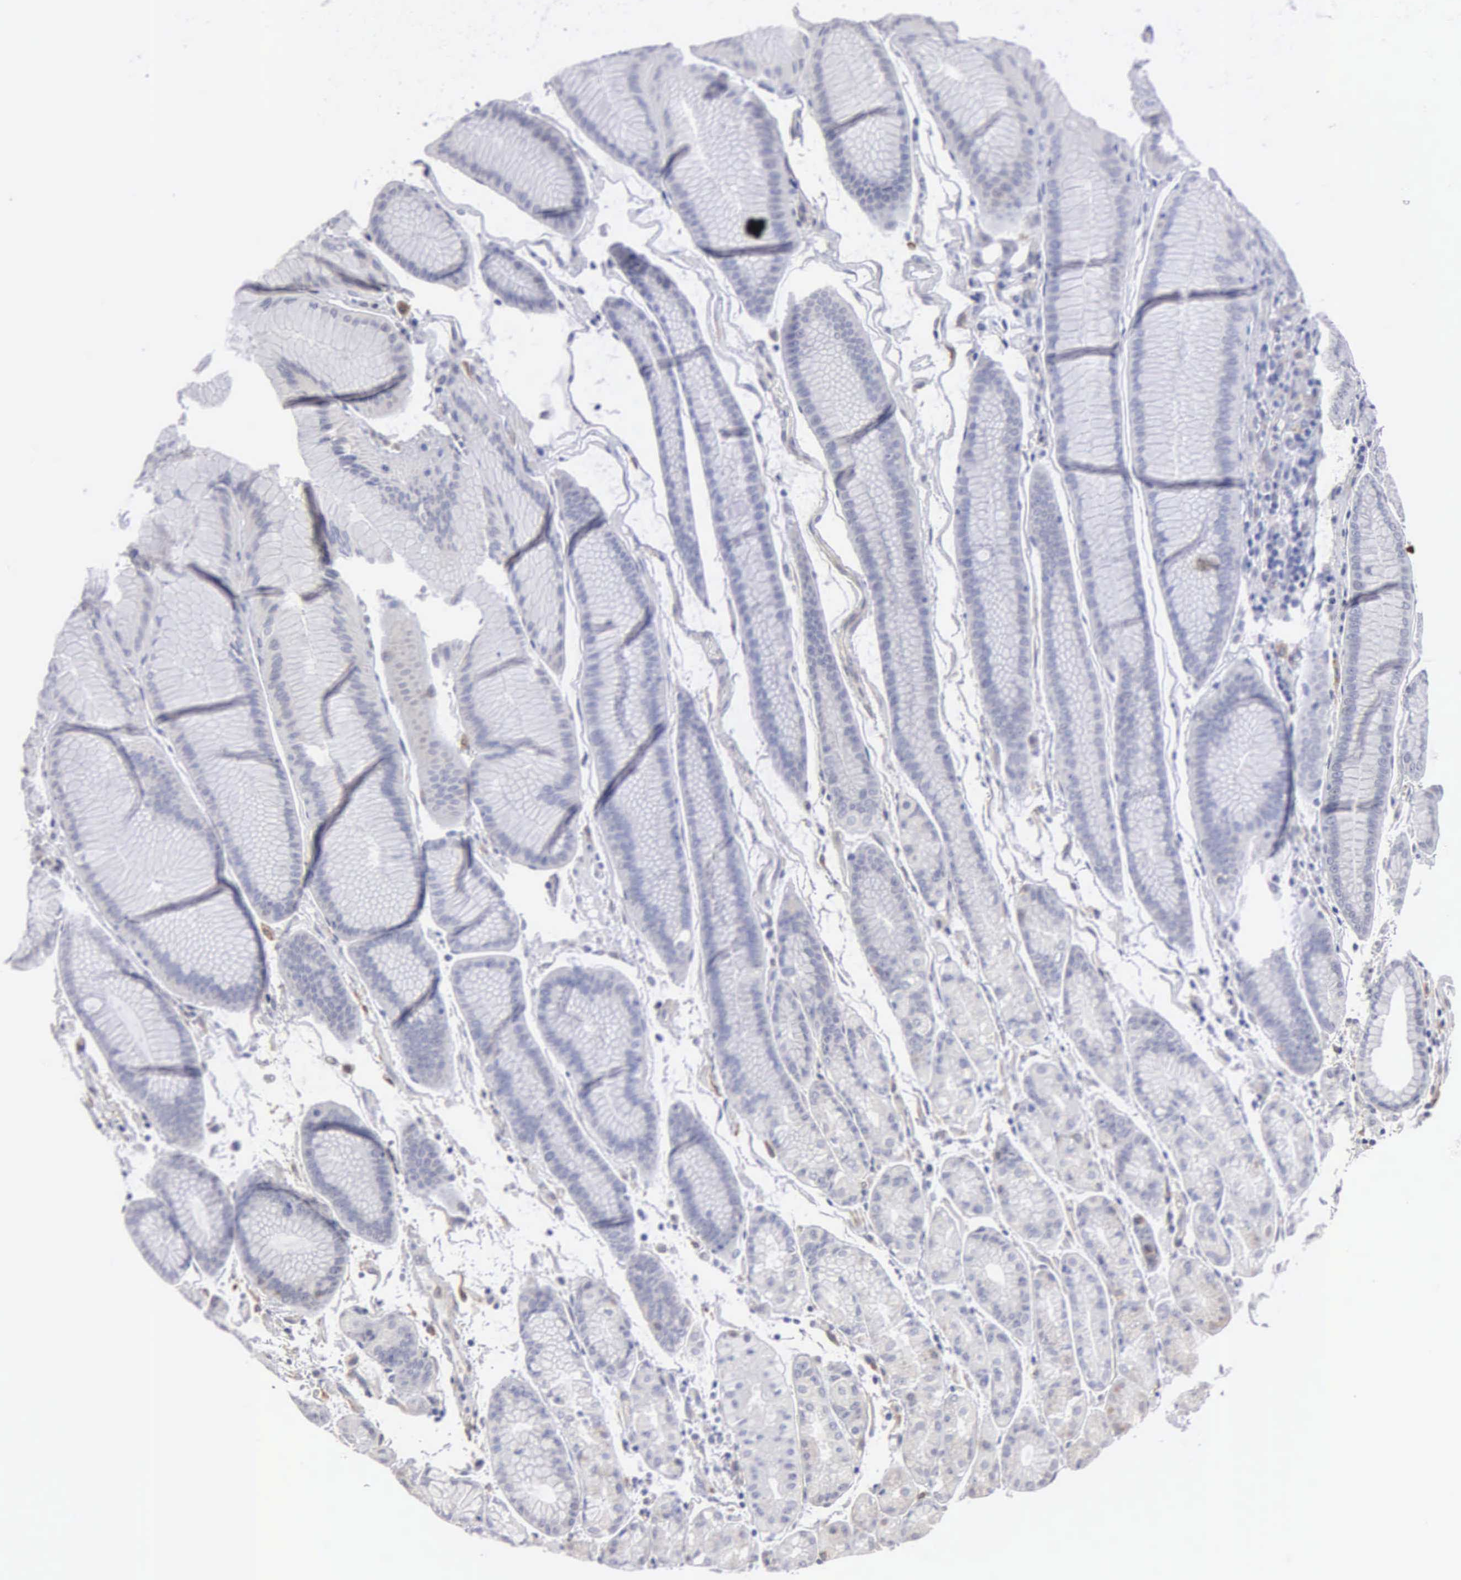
{"staining": {"intensity": "negative", "quantity": "none", "location": "none"}, "tissue": "stomach", "cell_type": "Glandular cells", "image_type": "normal", "snomed": [{"axis": "morphology", "description": "Normal tissue, NOS"}, {"axis": "topography", "description": "Stomach, upper"}], "caption": "This image is of normal stomach stained with immunohistochemistry (IHC) to label a protein in brown with the nuclei are counter-stained blue. There is no staining in glandular cells.", "gene": "LIN52", "patient": {"sex": "male", "age": 72}}